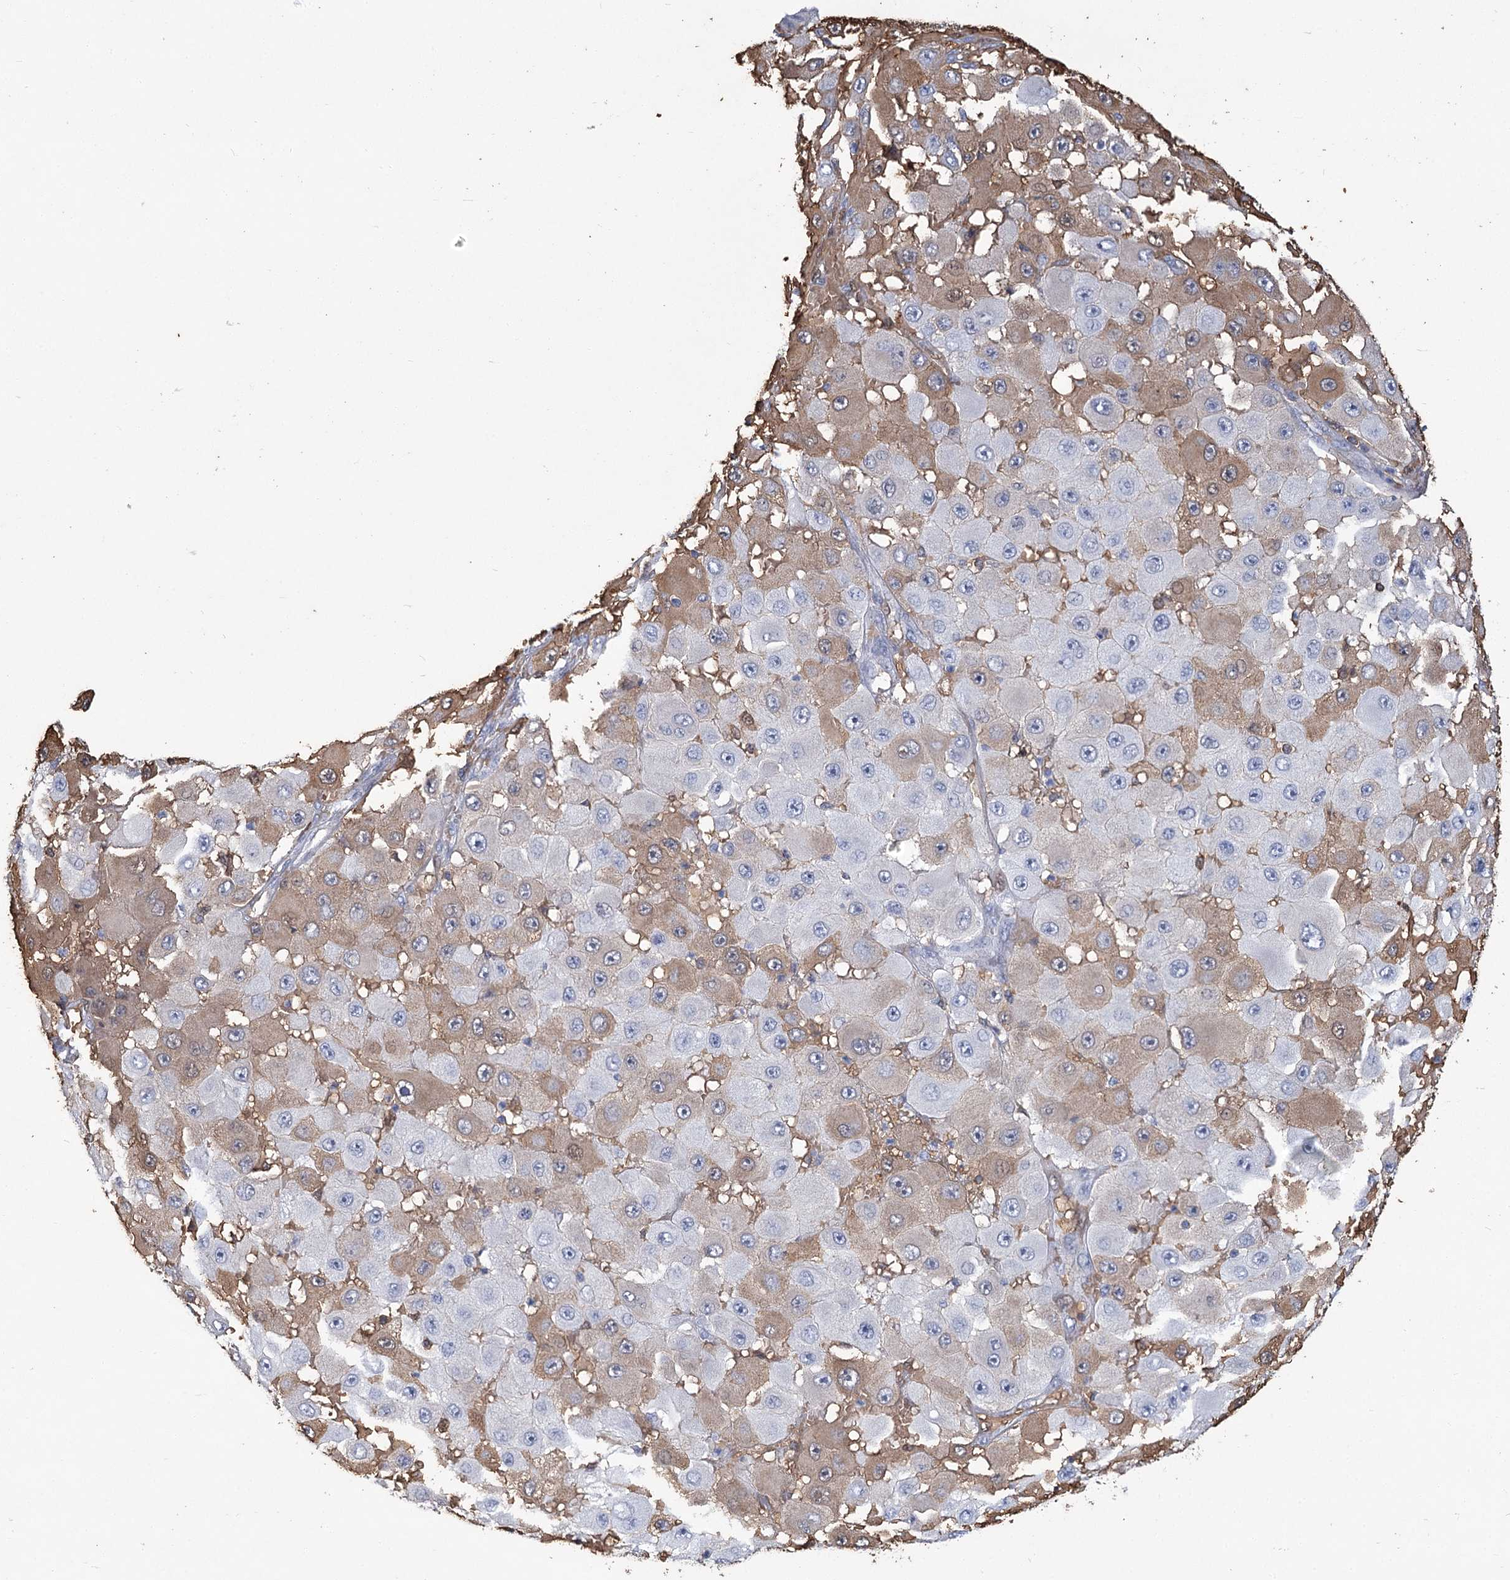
{"staining": {"intensity": "weak", "quantity": "25%-75%", "location": "cytoplasmic/membranous"}, "tissue": "melanoma", "cell_type": "Tumor cells", "image_type": "cancer", "snomed": [{"axis": "morphology", "description": "Malignant melanoma, NOS"}, {"axis": "topography", "description": "Skin"}], "caption": "Protein staining by immunohistochemistry reveals weak cytoplasmic/membranous positivity in approximately 25%-75% of tumor cells in malignant melanoma. The staining is performed using DAB (3,3'-diaminobenzidine) brown chromogen to label protein expression. The nuclei are counter-stained blue using hematoxylin.", "gene": "HBA1", "patient": {"sex": "female", "age": 81}}